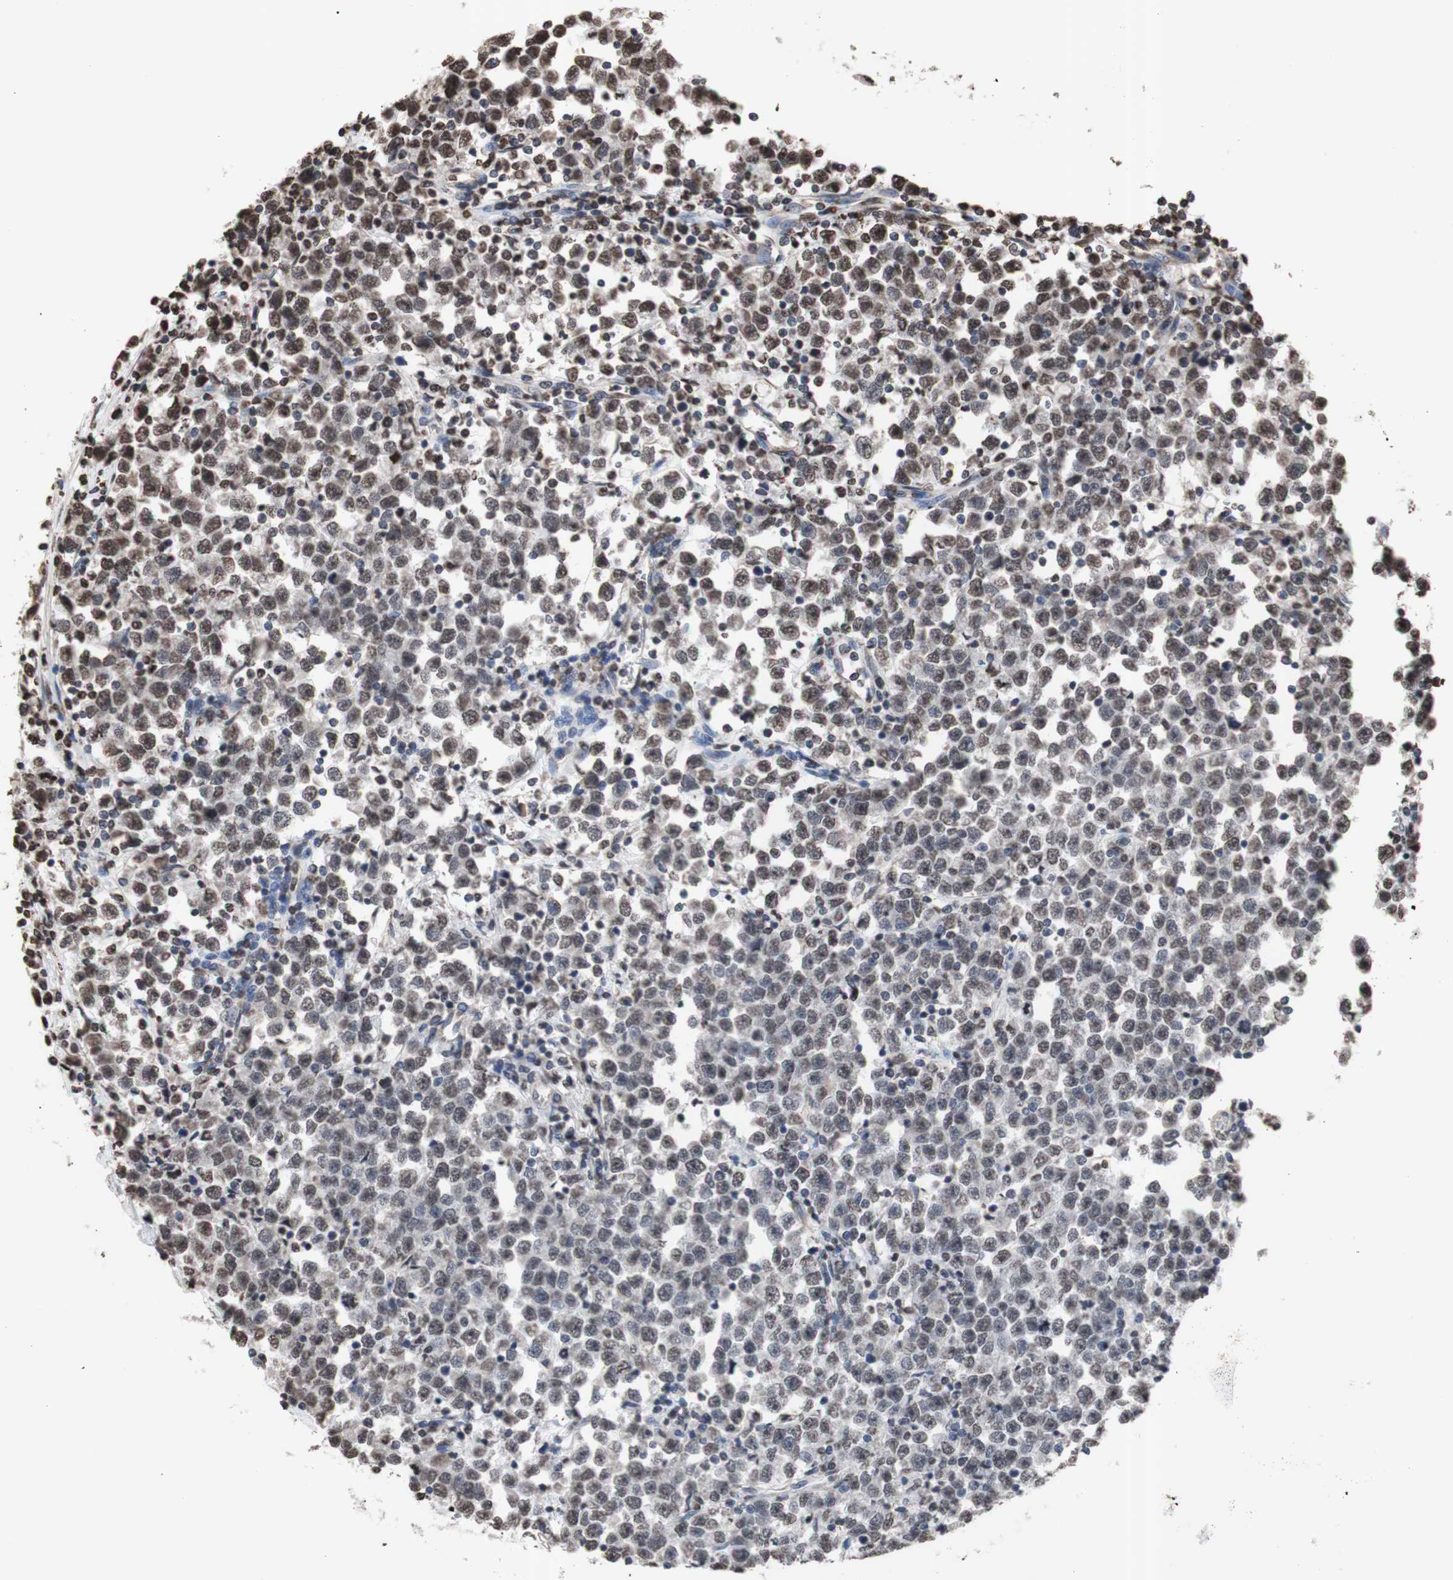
{"staining": {"intensity": "moderate", "quantity": "25%-75%", "location": "cytoplasmic/membranous,nuclear"}, "tissue": "testis cancer", "cell_type": "Tumor cells", "image_type": "cancer", "snomed": [{"axis": "morphology", "description": "Seminoma, NOS"}, {"axis": "topography", "description": "Testis"}], "caption": "Approximately 25%-75% of tumor cells in human testis cancer reveal moderate cytoplasmic/membranous and nuclear protein expression as visualized by brown immunohistochemical staining.", "gene": "SNAI2", "patient": {"sex": "male", "age": 43}}